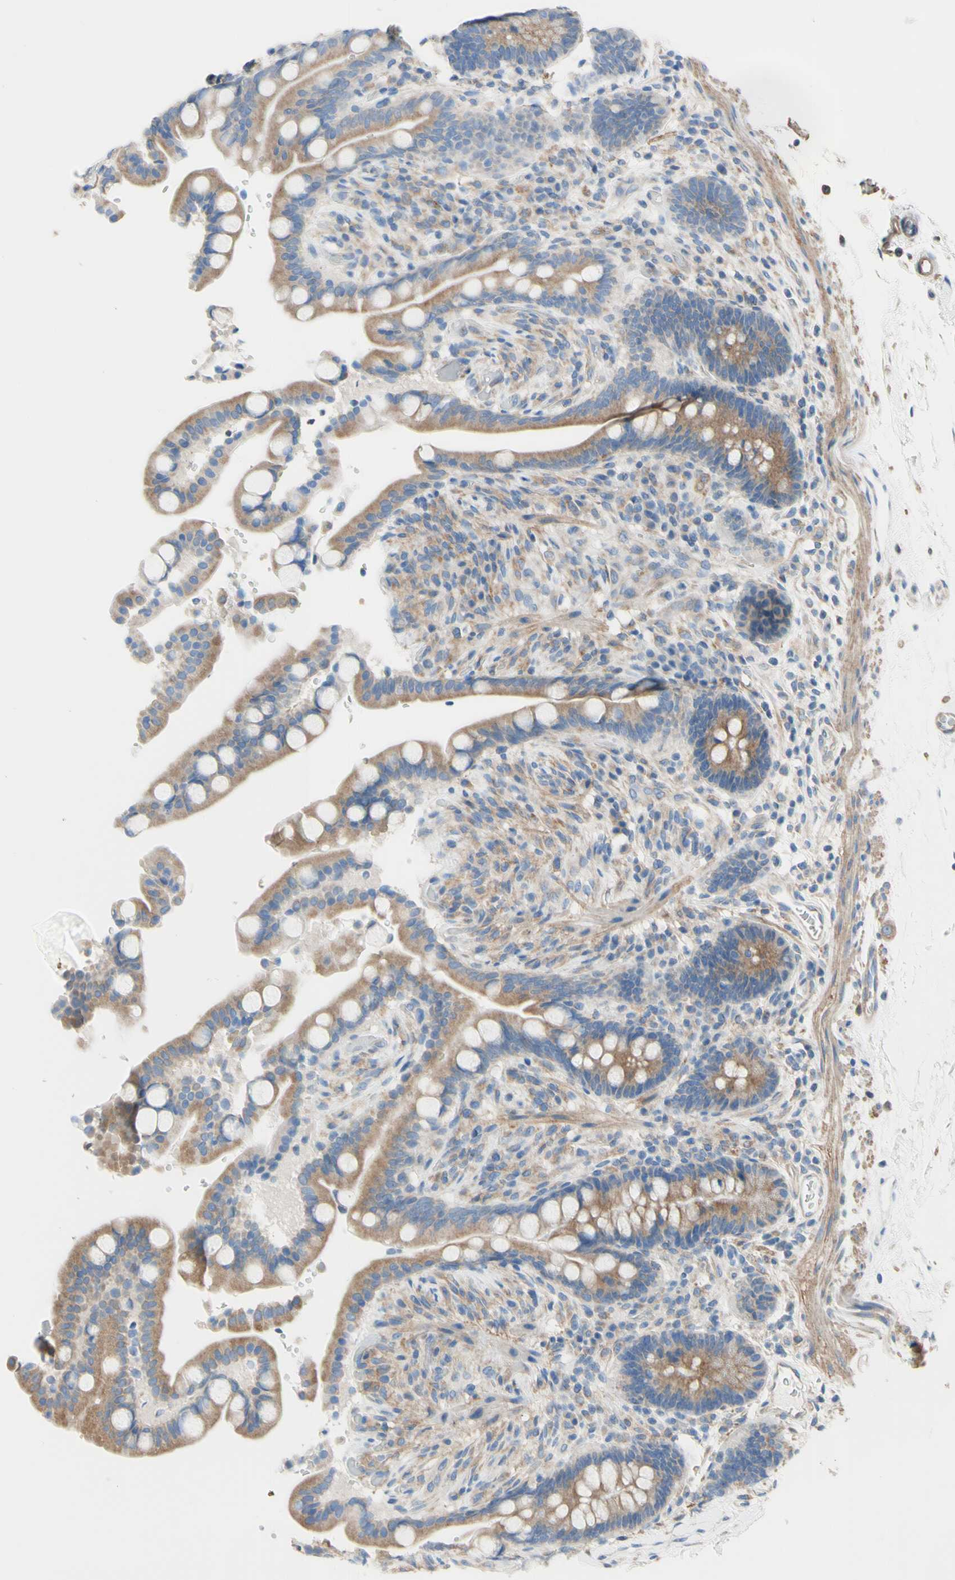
{"staining": {"intensity": "moderate", "quantity": ">75%", "location": "cytoplasmic/membranous"}, "tissue": "colon", "cell_type": "Endothelial cells", "image_type": "normal", "snomed": [{"axis": "morphology", "description": "Normal tissue, NOS"}, {"axis": "topography", "description": "Colon"}], "caption": "High-power microscopy captured an IHC image of unremarkable colon, revealing moderate cytoplasmic/membranous staining in approximately >75% of endothelial cells. The staining is performed using DAB brown chromogen to label protein expression. The nuclei are counter-stained blue using hematoxylin.", "gene": "RETREG2", "patient": {"sex": "male", "age": 73}}